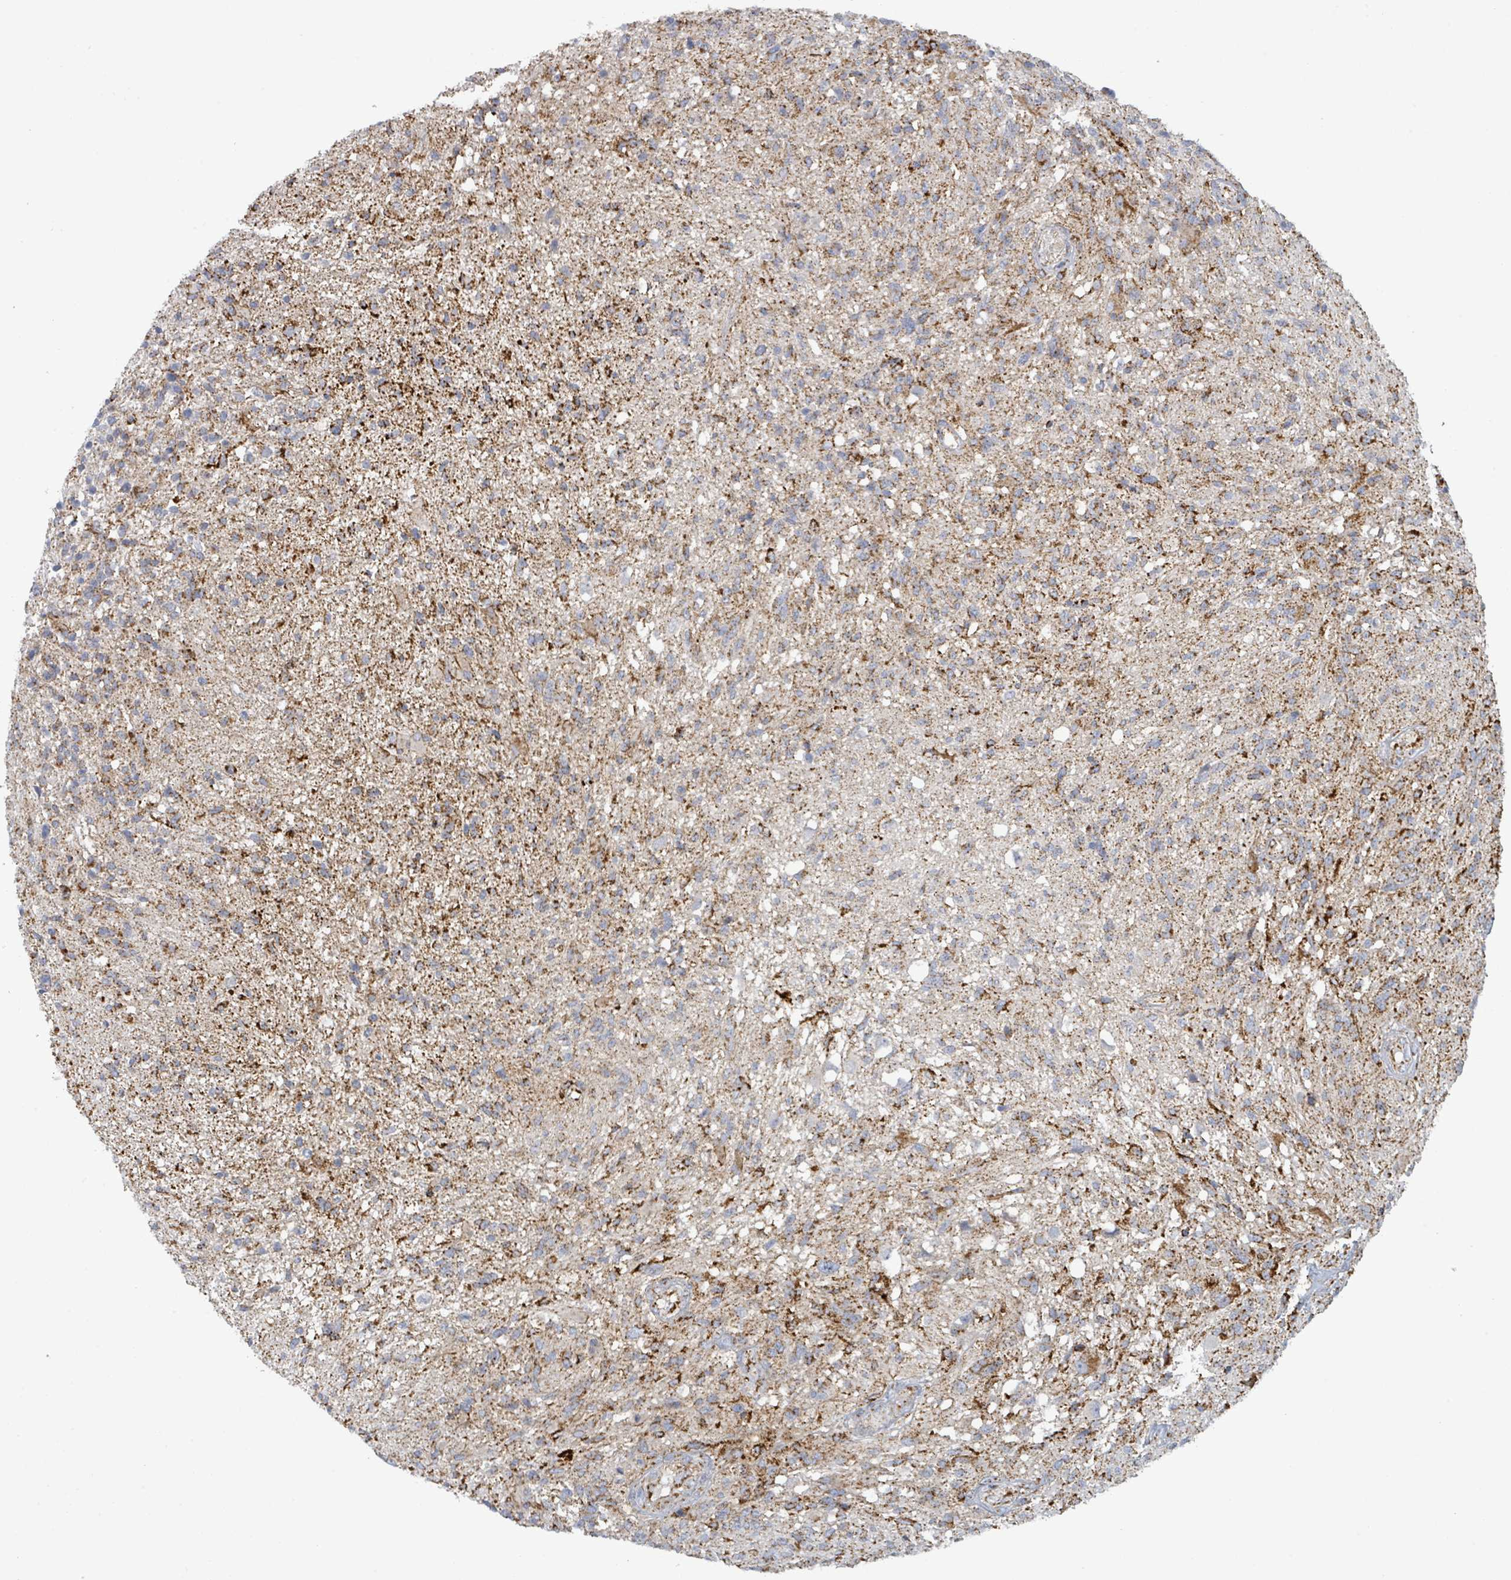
{"staining": {"intensity": "moderate", "quantity": "<25%", "location": "cytoplasmic/membranous"}, "tissue": "glioma", "cell_type": "Tumor cells", "image_type": "cancer", "snomed": [{"axis": "morphology", "description": "Glioma, malignant, High grade"}, {"axis": "topography", "description": "Brain"}], "caption": "The image reveals staining of malignant high-grade glioma, revealing moderate cytoplasmic/membranous protein staining (brown color) within tumor cells.", "gene": "SUCLG2", "patient": {"sex": "male", "age": 56}}